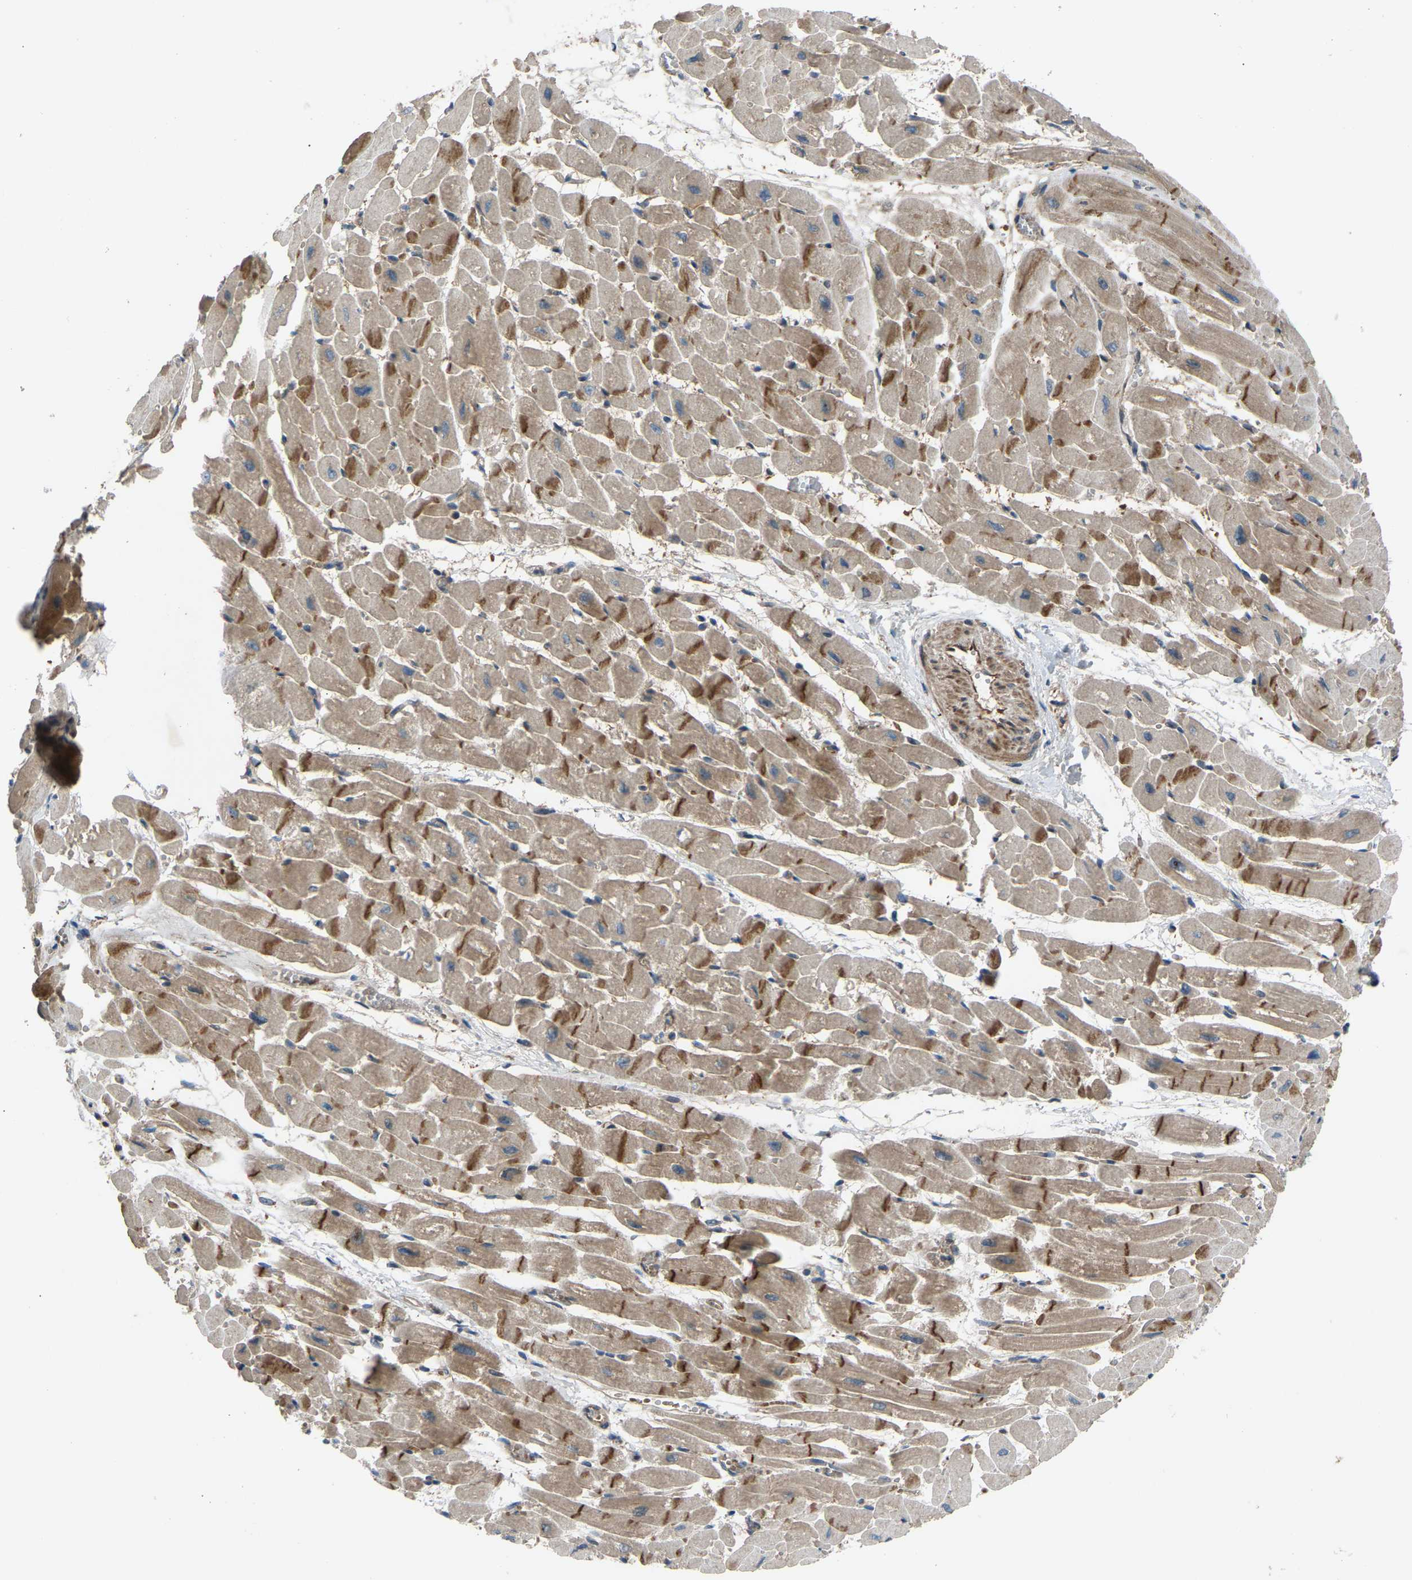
{"staining": {"intensity": "moderate", "quantity": ">75%", "location": "cytoplasmic/membranous"}, "tissue": "heart muscle", "cell_type": "Cardiomyocytes", "image_type": "normal", "snomed": [{"axis": "morphology", "description": "Normal tissue, NOS"}, {"axis": "topography", "description": "Heart"}], "caption": "An immunohistochemistry photomicrograph of unremarkable tissue is shown. Protein staining in brown labels moderate cytoplasmic/membranous positivity in heart muscle within cardiomyocytes. (IHC, brightfield microscopy, high magnification).", "gene": "GAS2L1", "patient": {"sex": "male", "age": 45}}